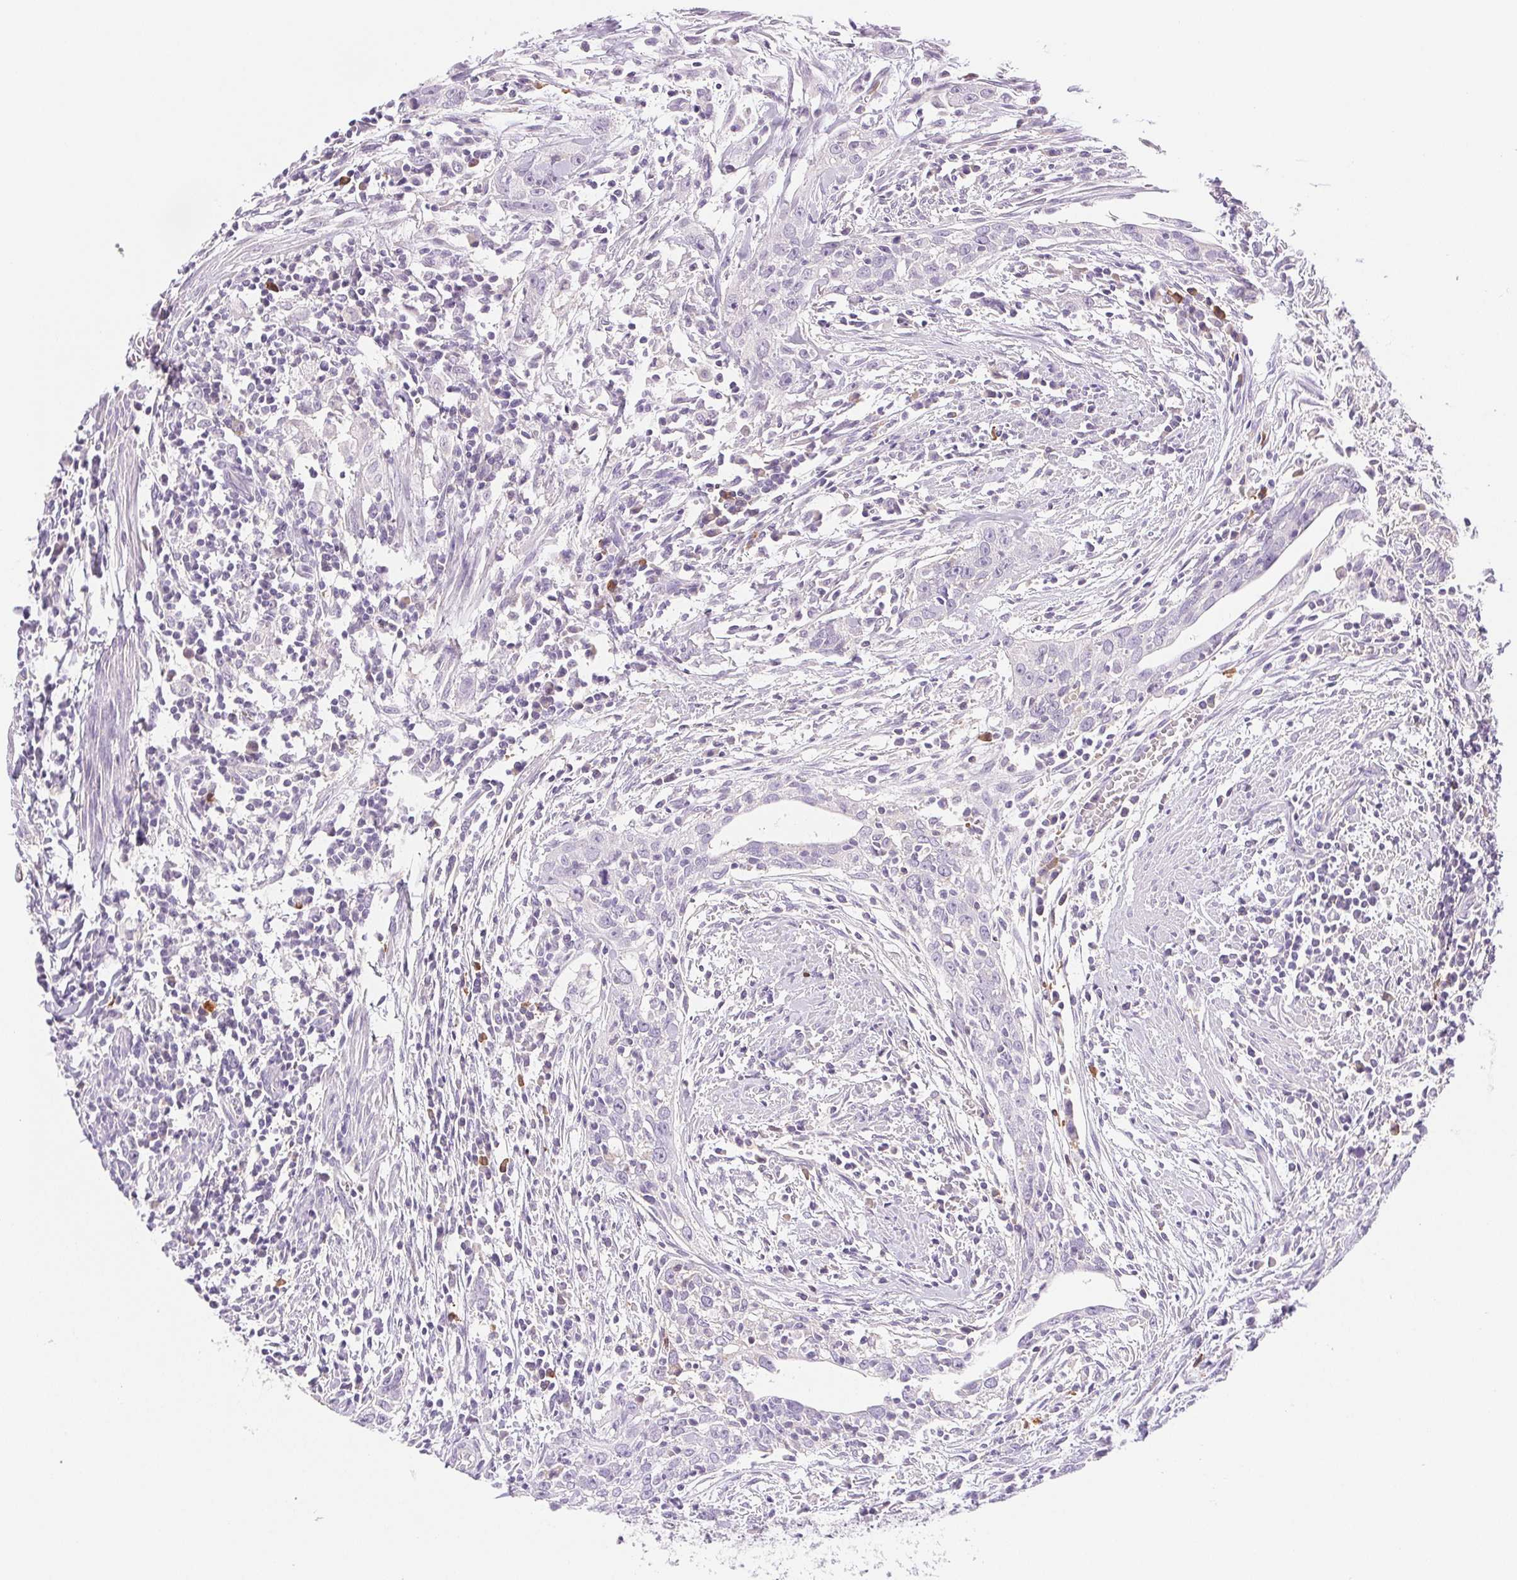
{"staining": {"intensity": "negative", "quantity": "none", "location": "none"}, "tissue": "urothelial cancer", "cell_type": "Tumor cells", "image_type": "cancer", "snomed": [{"axis": "morphology", "description": "Urothelial carcinoma, High grade"}, {"axis": "topography", "description": "Urinary bladder"}], "caption": "The histopathology image demonstrates no staining of tumor cells in urothelial carcinoma (high-grade). (DAB immunohistochemistry (IHC) with hematoxylin counter stain).", "gene": "IFIT1B", "patient": {"sex": "male", "age": 83}}